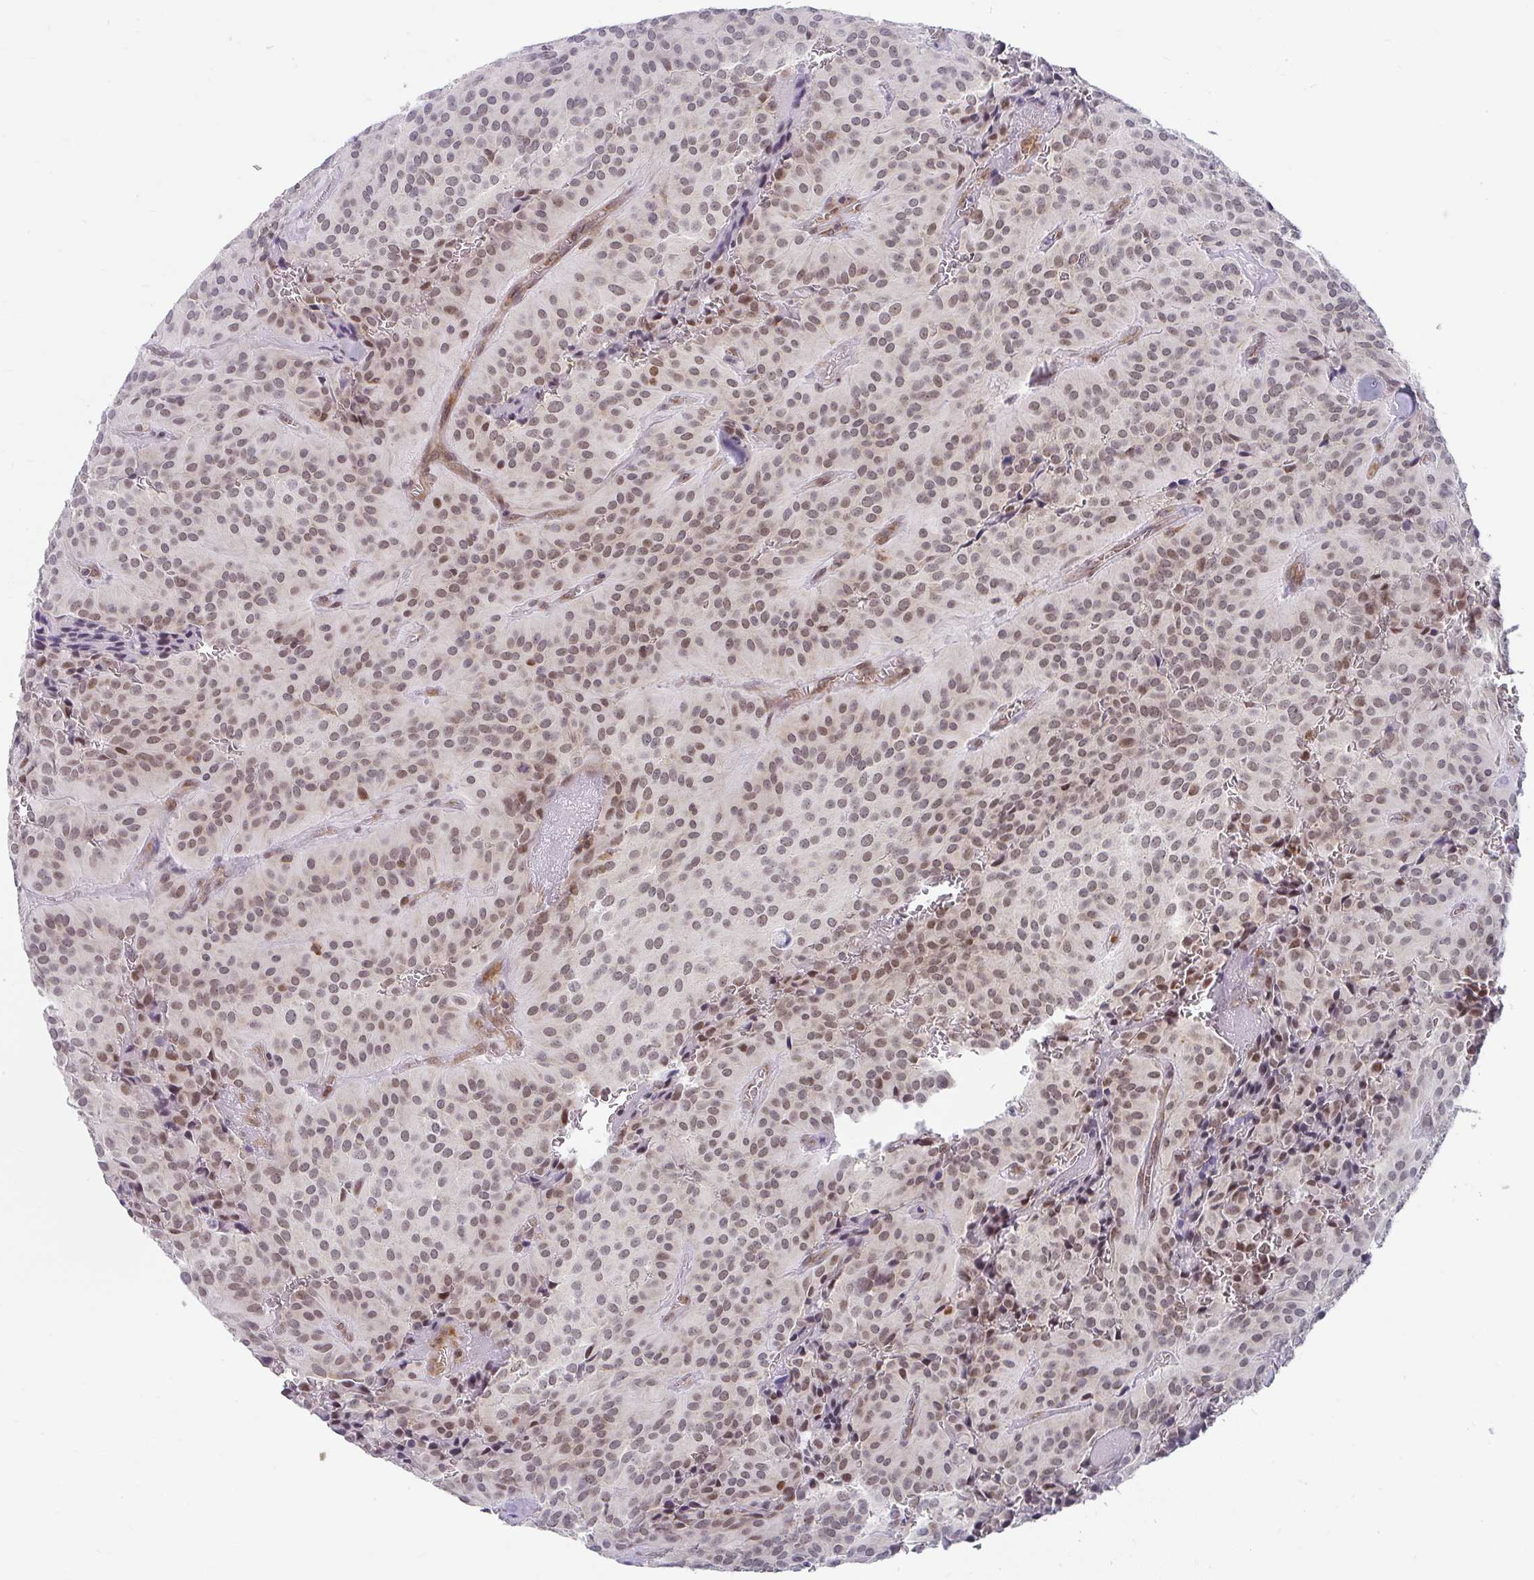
{"staining": {"intensity": "weak", "quantity": ">75%", "location": "nuclear"}, "tissue": "glioma", "cell_type": "Tumor cells", "image_type": "cancer", "snomed": [{"axis": "morphology", "description": "Glioma, malignant, Low grade"}, {"axis": "topography", "description": "Brain"}], "caption": "Immunohistochemical staining of human glioma shows weak nuclear protein positivity in about >75% of tumor cells.", "gene": "SYNCRIP", "patient": {"sex": "male", "age": 42}}